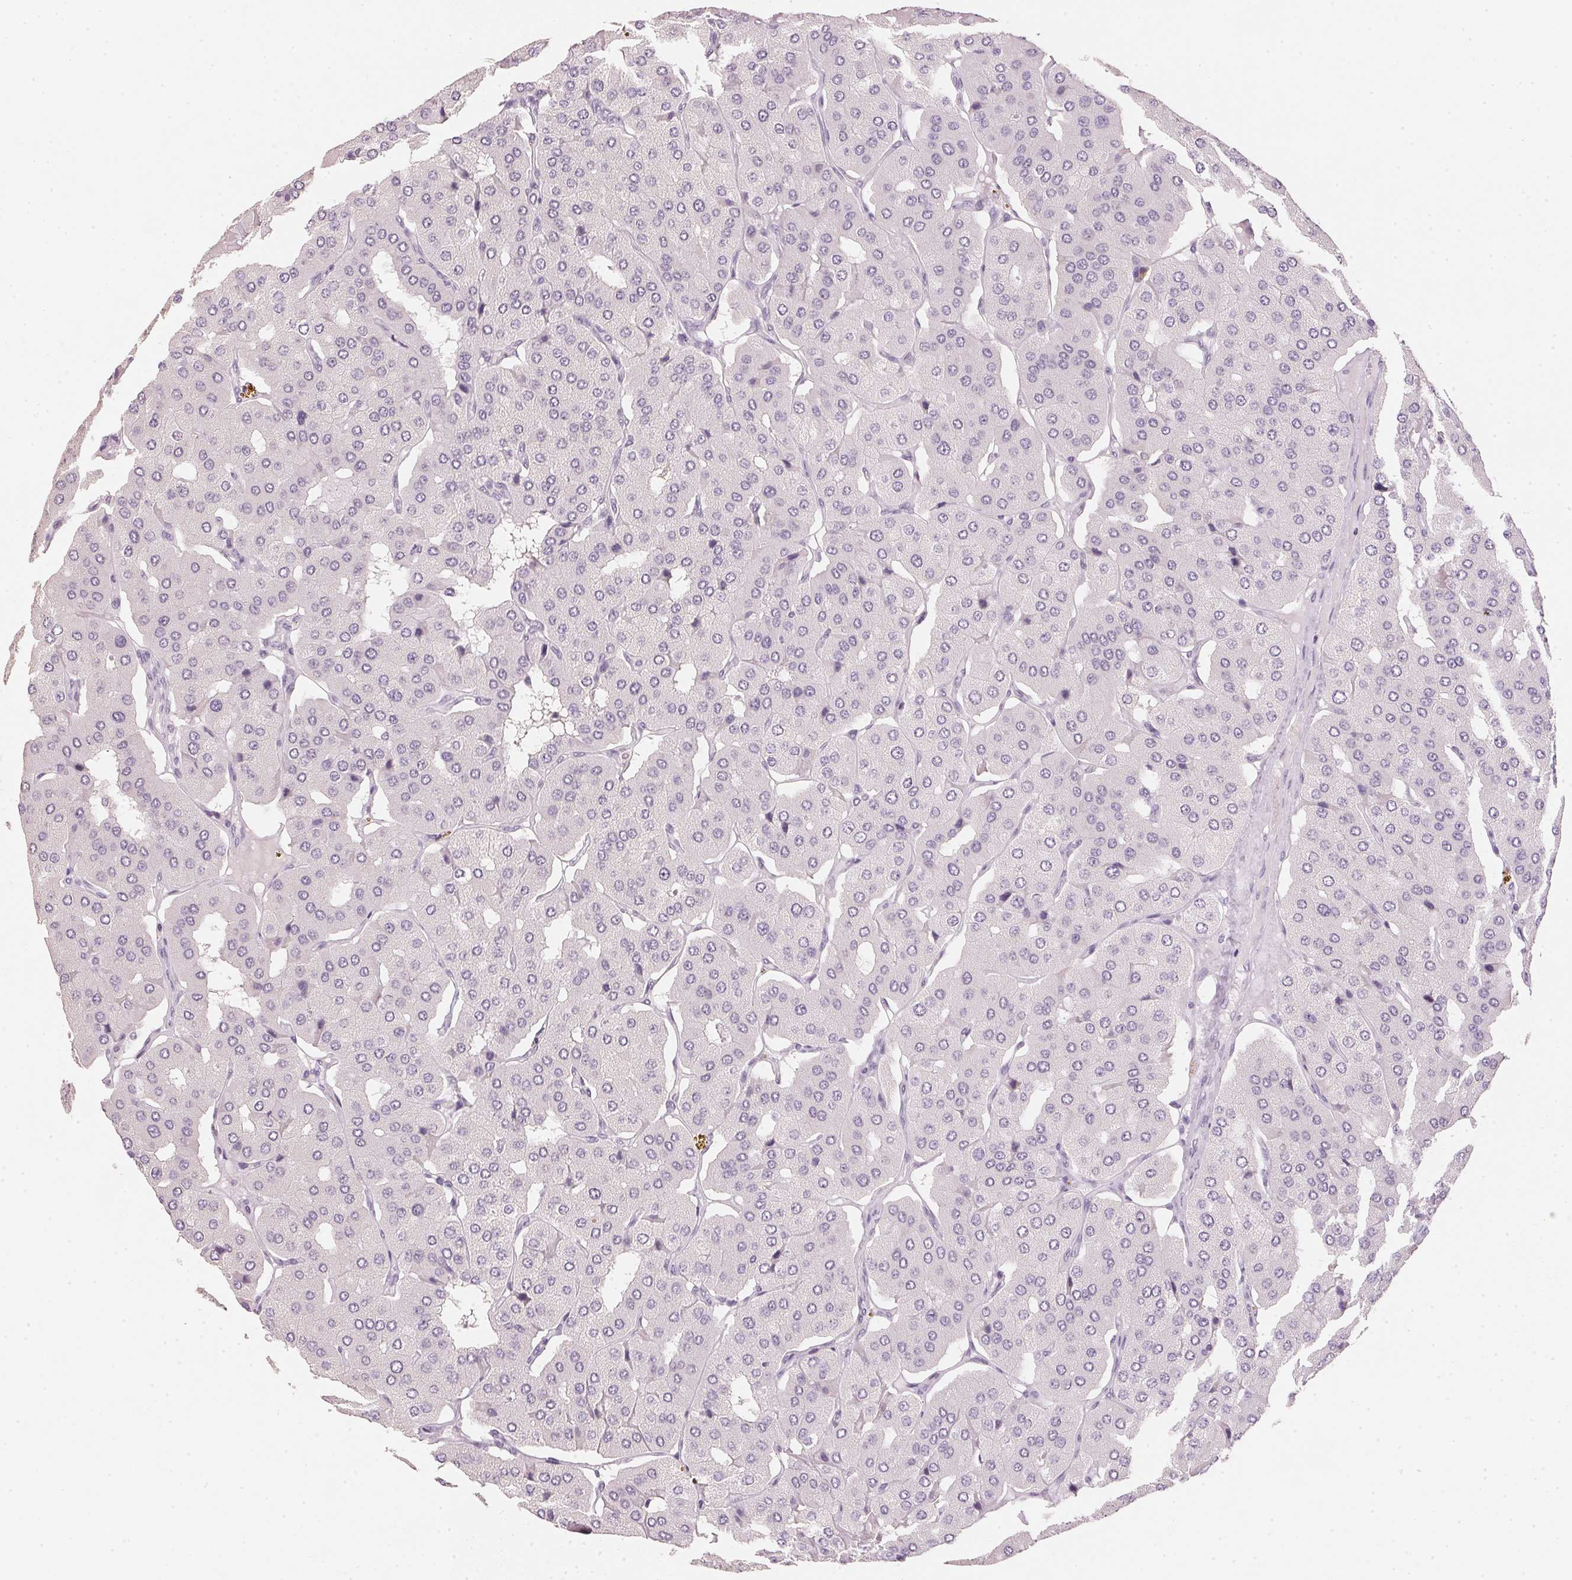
{"staining": {"intensity": "negative", "quantity": "none", "location": "none"}, "tissue": "parathyroid gland", "cell_type": "Glandular cells", "image_type": "normal", "snomed": [{"axis": "morphology", "description": "Normal tissue, NOS"}, {"axis": "morphology", "description": "Adenoma, NOS"}, {"axis": "topography", "description": "Parathyroid gland"}], "caption": "Immunohistochemical staining of normal parathyroid gland displays no significant expression in glandular cells. (DAB (3,3'-diaminobenzidine) immunohistochemistry (IHC), high magnification).", "gene": "IGFBP1", "patient": {"sex": "female", "age": 86}}